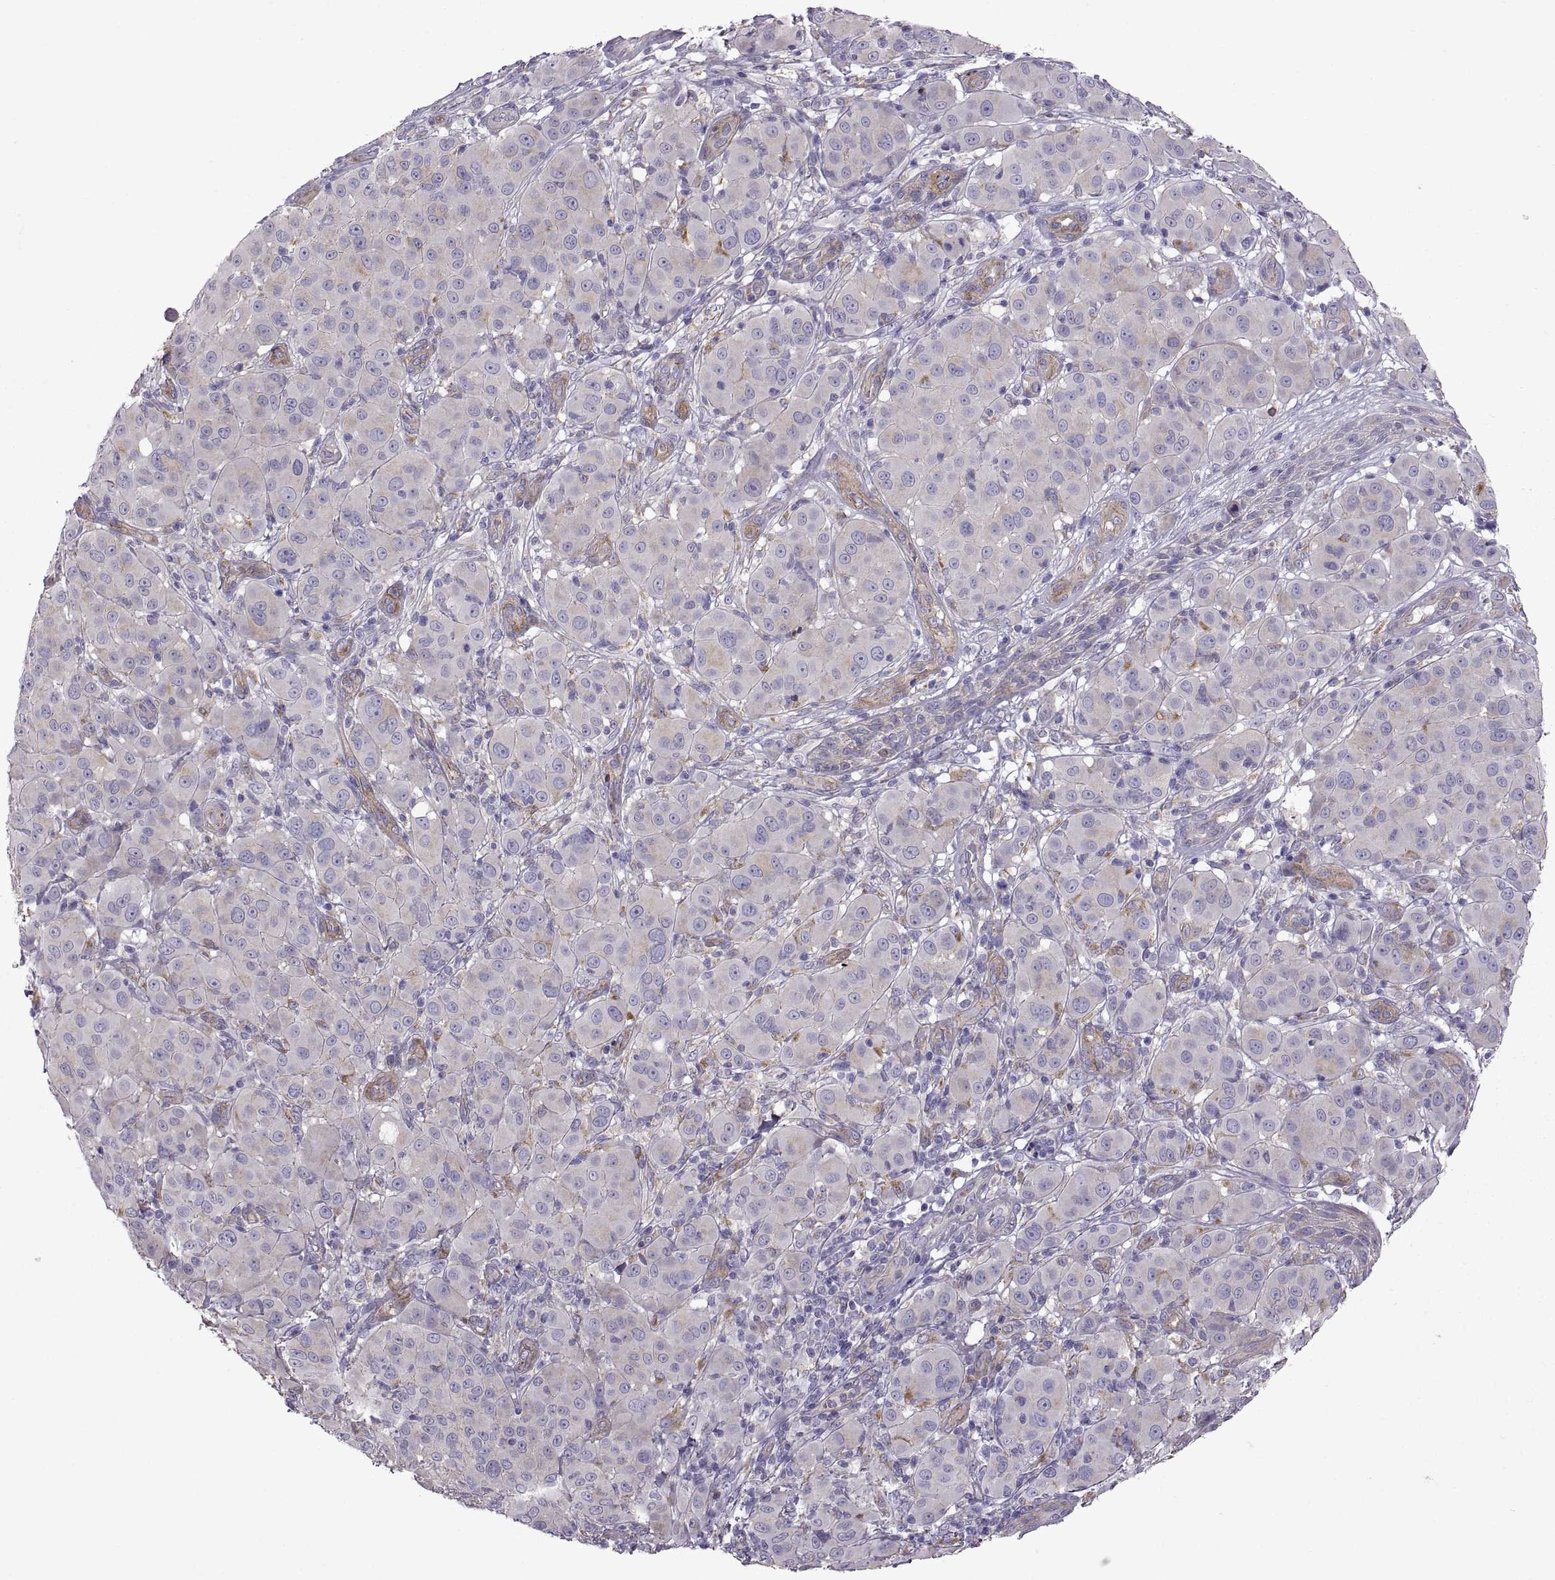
{"staining": {"intensity": "negative", "quantity": "none", "location": "none"}, "tissue": "melanoma", "cell_type": "Tumor cells", "image_type": "cancer", "snomed": [{"axis": "morphology", "description": "Malignant melanoma, NOS"}, {"axis": "topography", "description": "Skin"}], "caption": "Photomicrograph shows no protein positivity in tumor cells of malignant melanoma tissue.", "gene": "ARSL", "patient": {"sex": "female", "age": 87}}